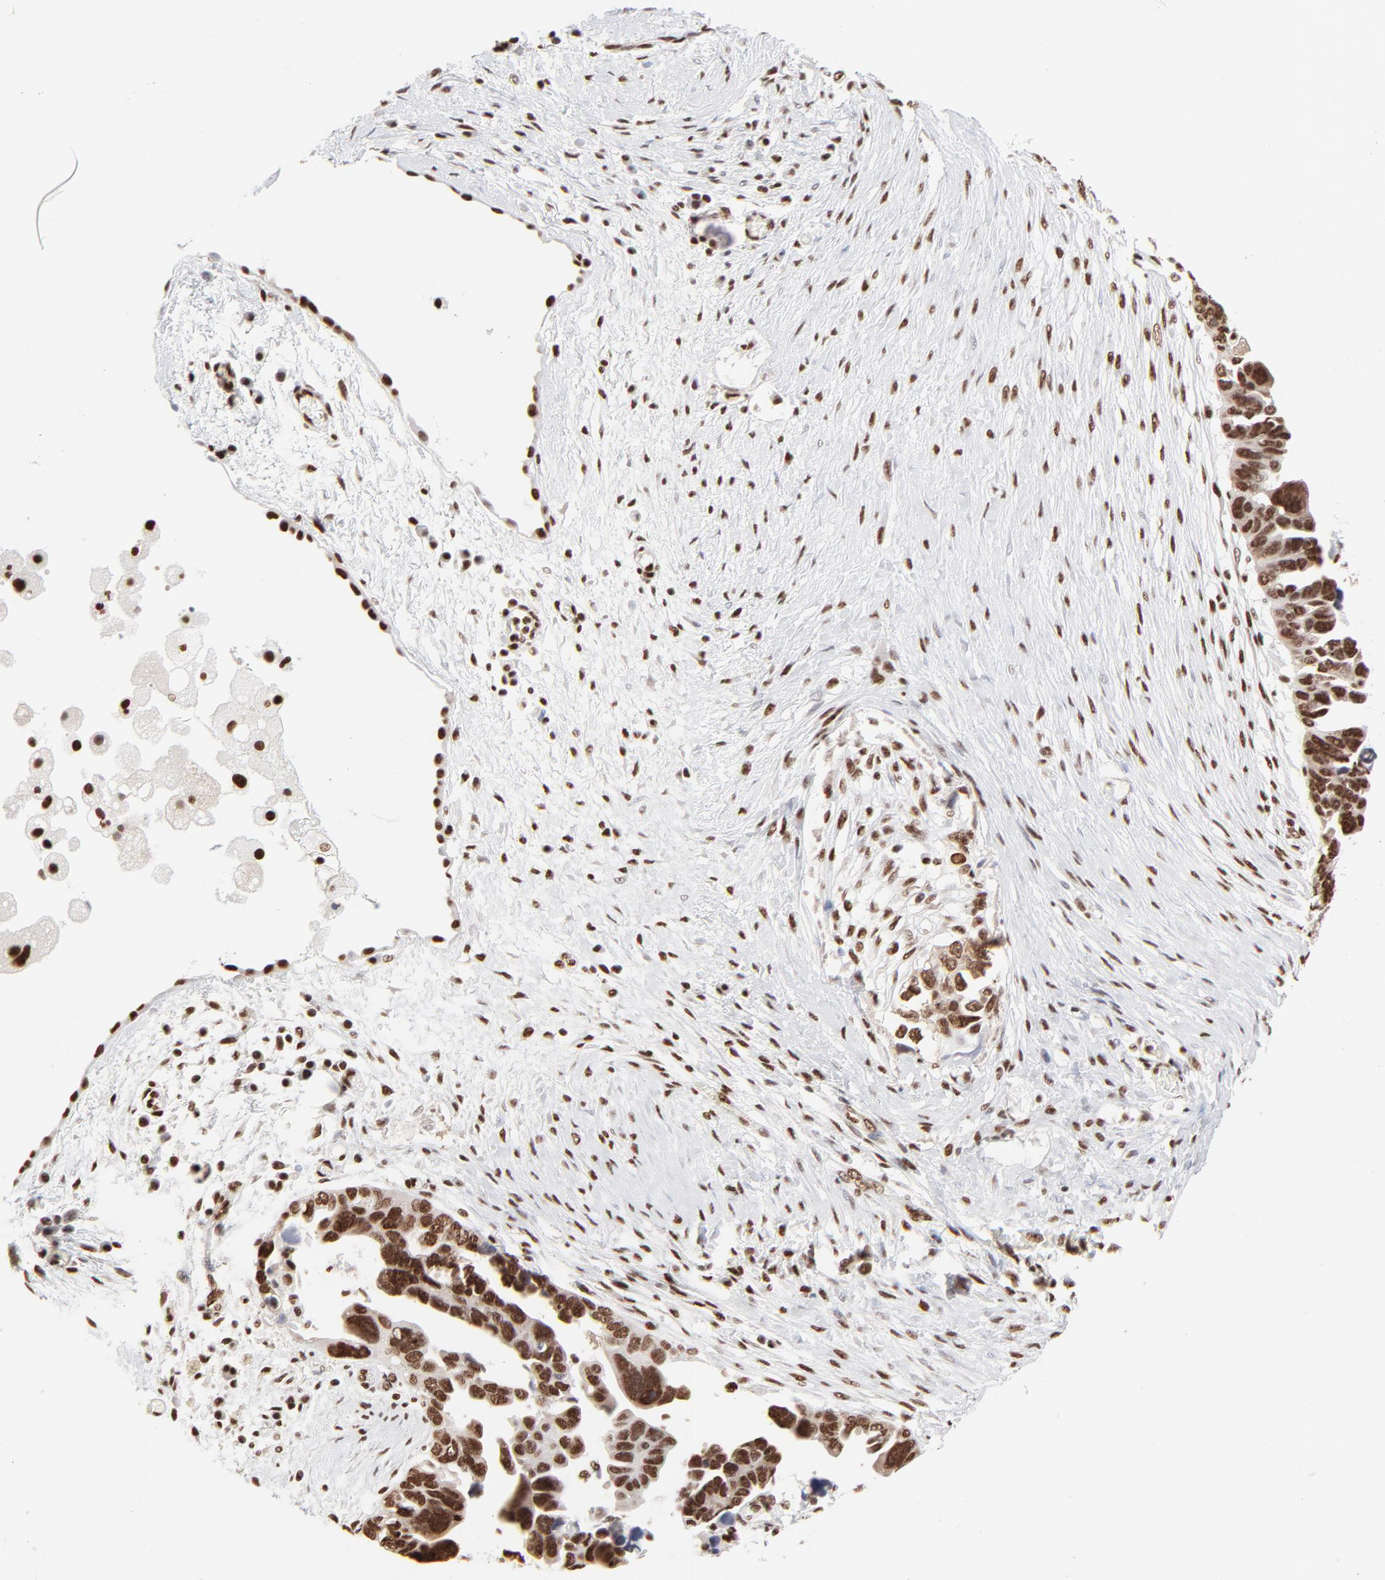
{"staining": {"intensity": "strong", "quantity": ">75%", "location": "nuclear"}, "tissue": "ovarian cancer", "cell_type": "Tumor cells", "image_type": "cancer", "snomed": [{"axis": "morphology", "description": "Cystadenocarcinoma, serous, NOS"}, {"axis": "topography", "description": "Ovary"}], "caption": "Ovarian cancer (serous cystadenocarcinoma) tissue shows strong nuclear positivity in about >75% of tumor cells, visualized by immunohistochemistry. The staining is performed using DAB brown chromogen to label protein expression. The nuclei are counter-stained blue using hematoxylin.", "gene": "TARDBP", "patient": {"sex": "female", "age": 63}}